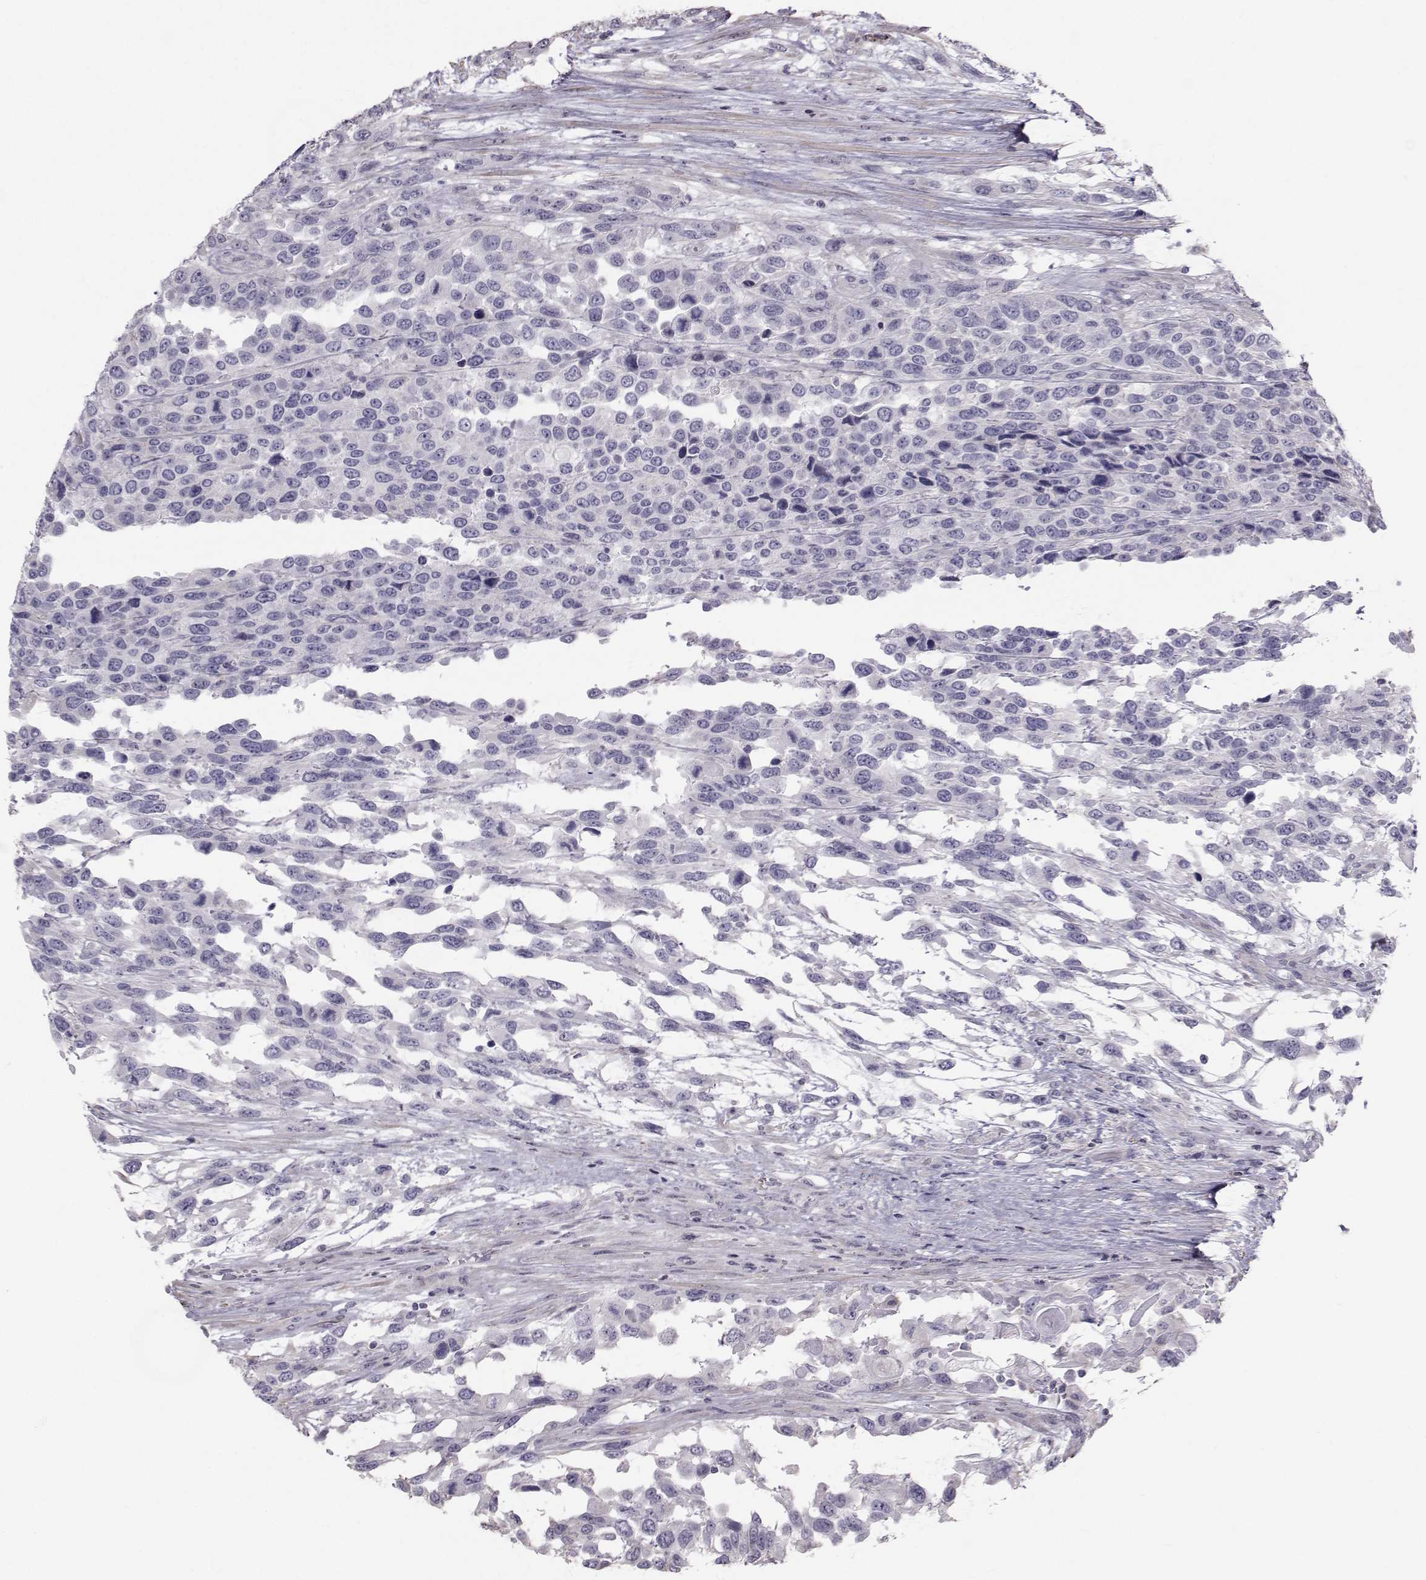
{"staining": {"intensity": "negative", "quantity": "none", "location": "none"}, "tissue": "urothelial cancer", "cell_type": "Tumor cells", "image_type": "cancer", "snomed": [{"axis": "morphology", "description": "Urothelial carcinoma, High grade"}, {"axis": "topography", "description": "Urinary bladder"}], "caption": "Urothelial carcinoma (high-grade) was stained to show a protein in brown. There is no significant expression in tumor cells.", "gene": "GARIN3", "patient": {"sex": "female", "age": 70}}